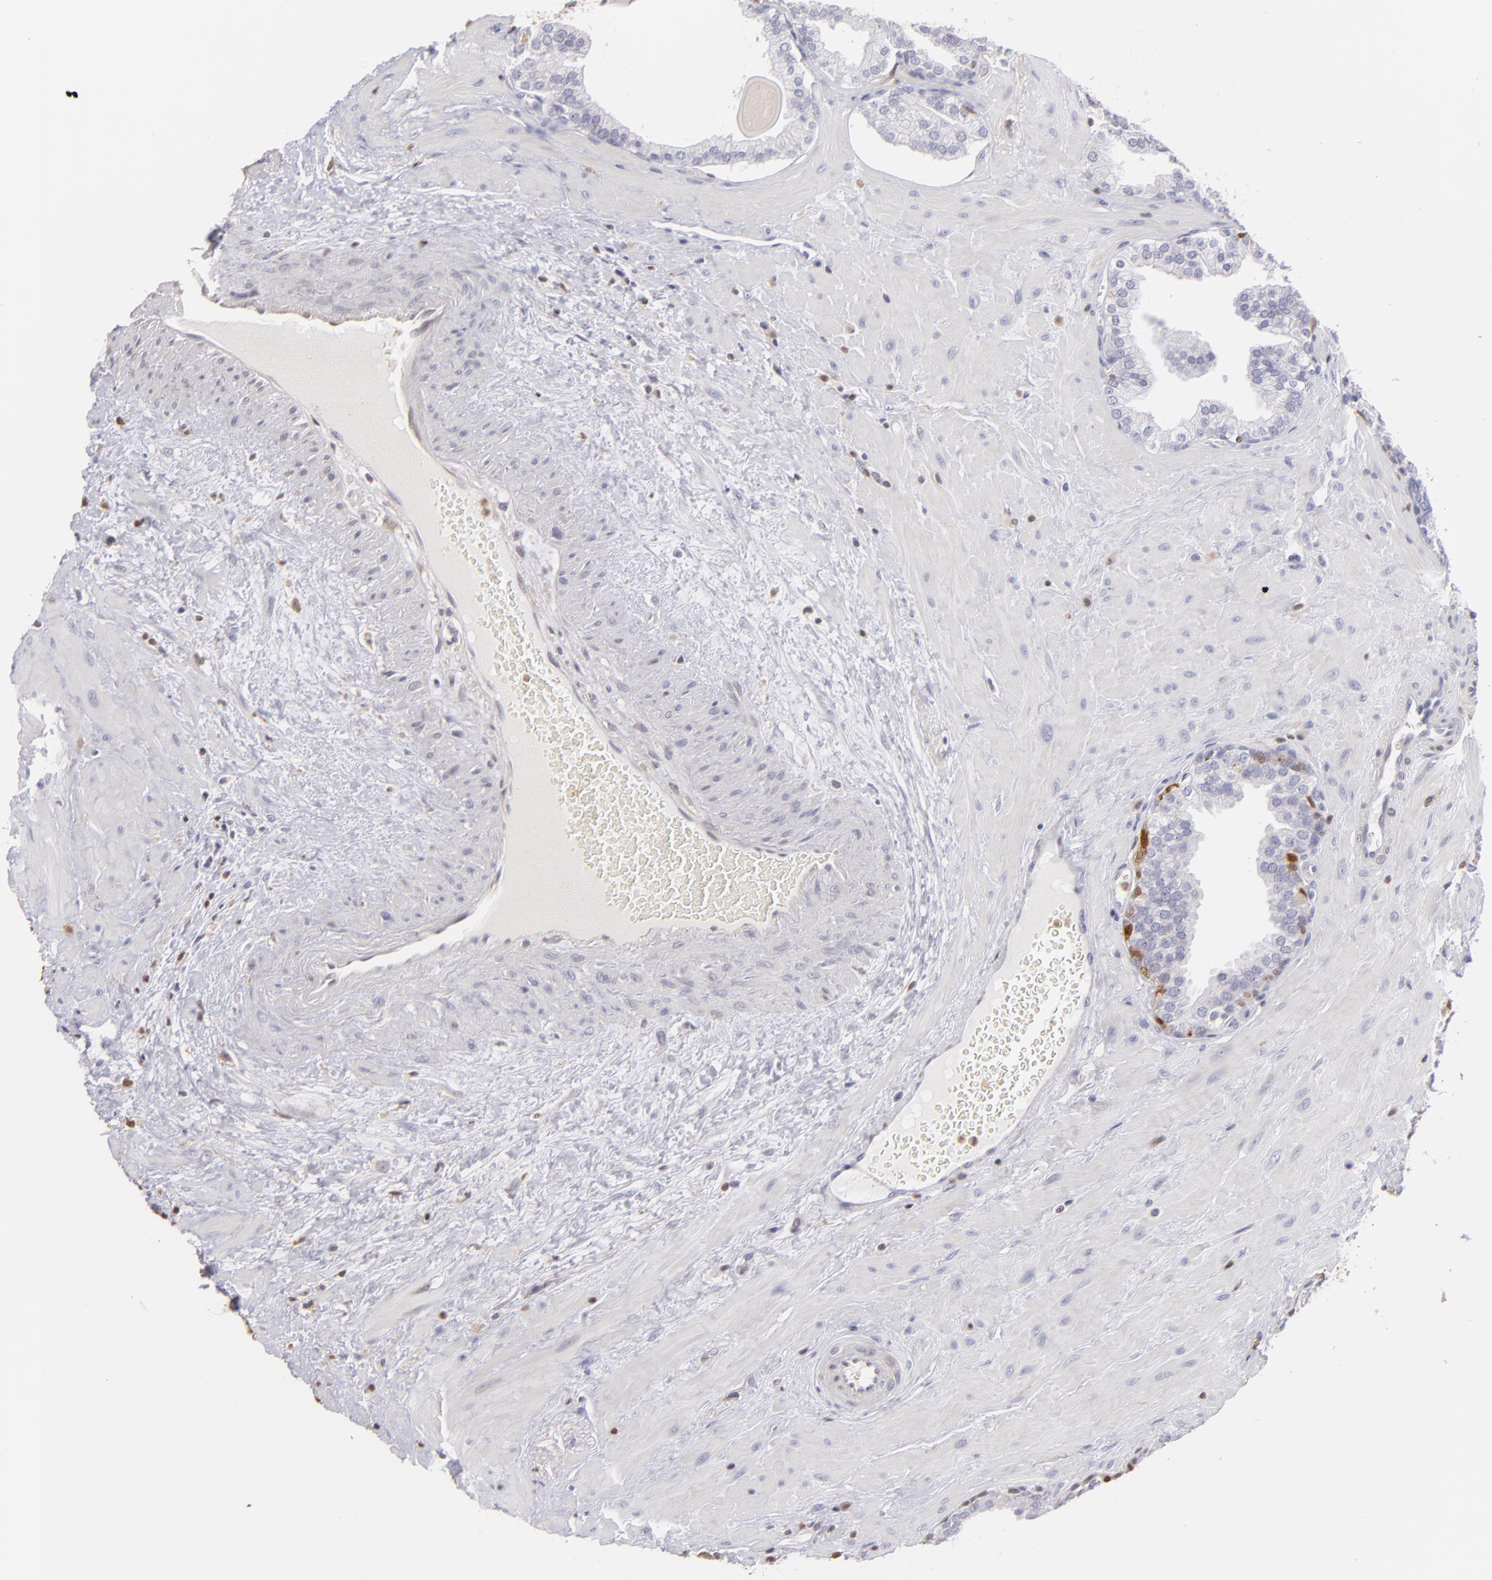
{"staining": {"intensity": "negative", "quantity": "none", "location": "none"}, "tissue": "prostate", "cell_type": "Glandular cells", "image_type": "normal", "snomed": [{"axis": "morphology", "description": "Normal tissue, NOS"}, {"axis": "topography", "description": "Prostate"}], "caption": "The immunohistochemistry (IHC) histopathology image has no significant staining in glandular cells of prostate.", "gene": "S100A2", "patient": {"sex": "male", "age": 51}}